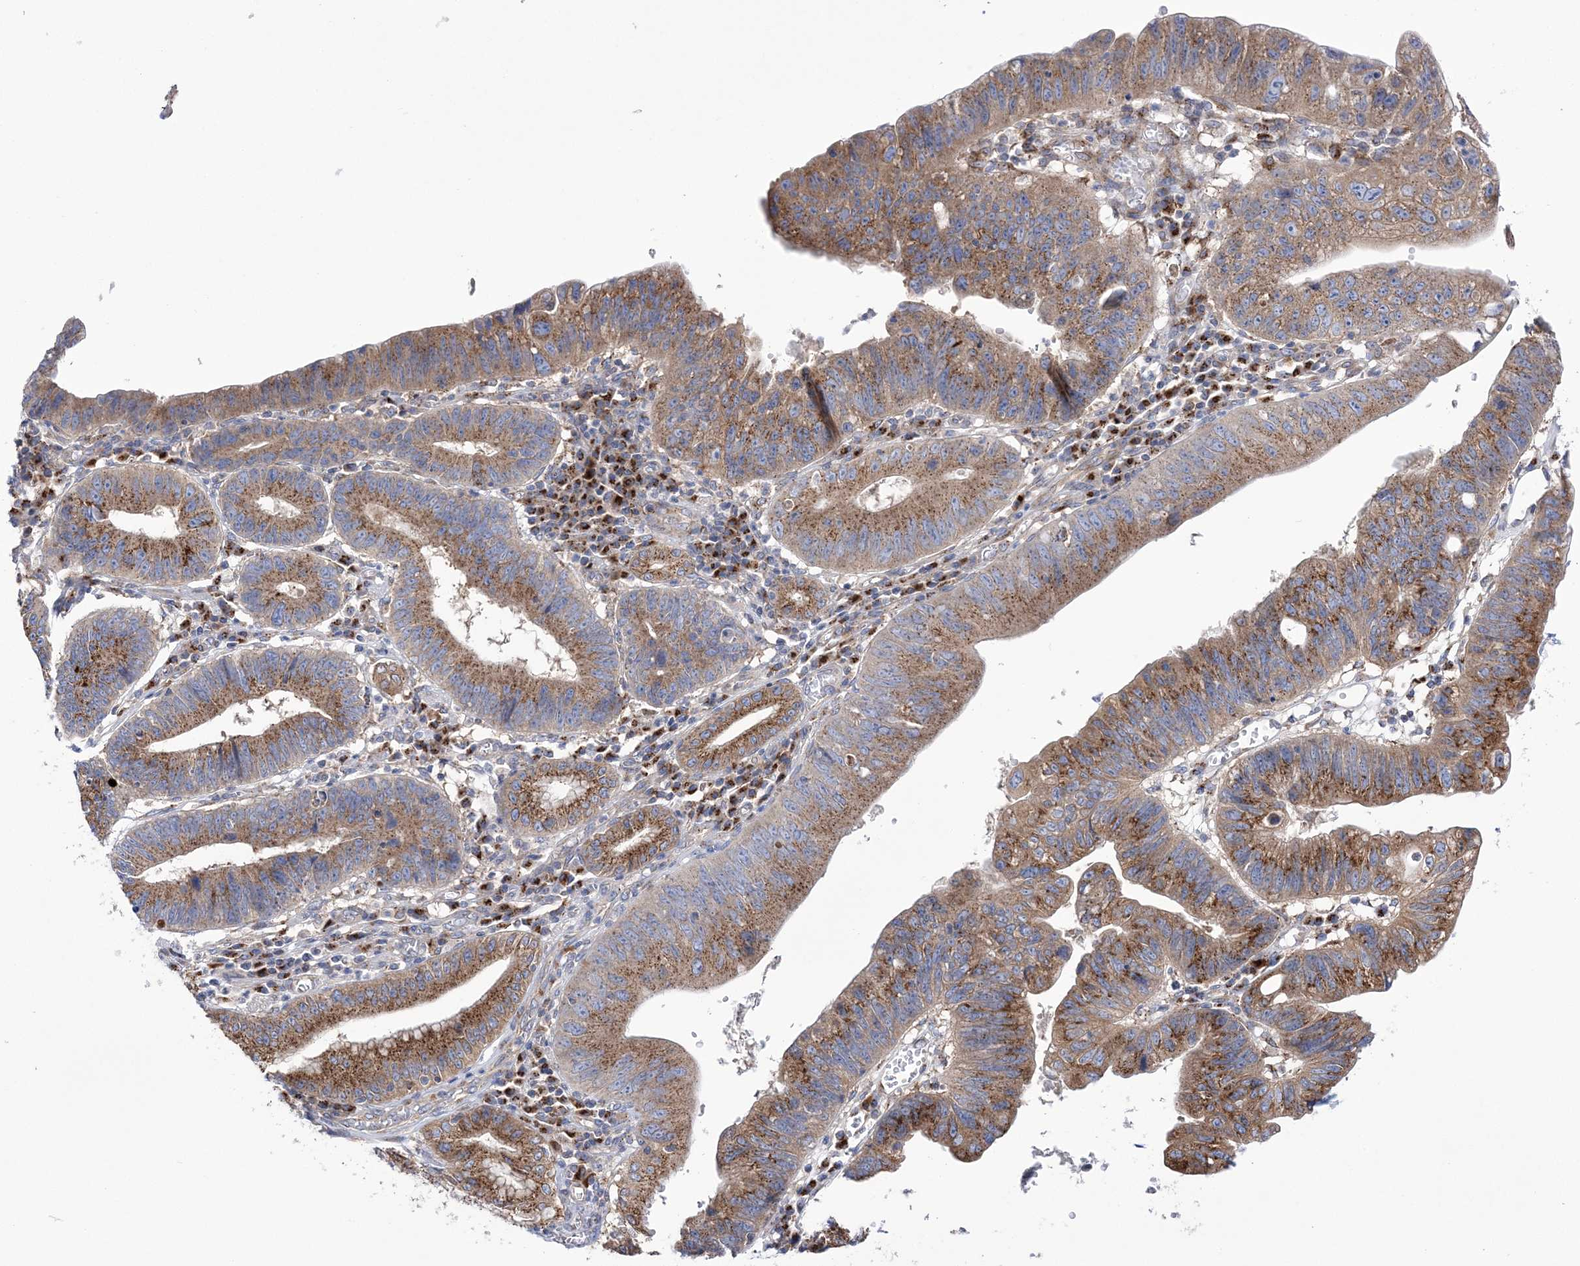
{"staining": {"intensity": "moderate", "quantity": ">75%", "location": "cytoplasmic/membranous"}, "tissue": "stomach cancer", "cell_type": "Tumor cells", "image_type": "cancer", "snomed": [{"axis": "morphology", "description": "Adenocarcinoma, NOS"}, {"axis": "topography", "description": "Stomach"}], "caption": "A high-resolution photomicrograph shows immunohistochemistry staining of stomach cancer, which shows moderate cytoplasmic/membranous positivity in about >75% of tumor cells.", "gene": "COPB2", "patient": {"sex": "male", "age": 59}}